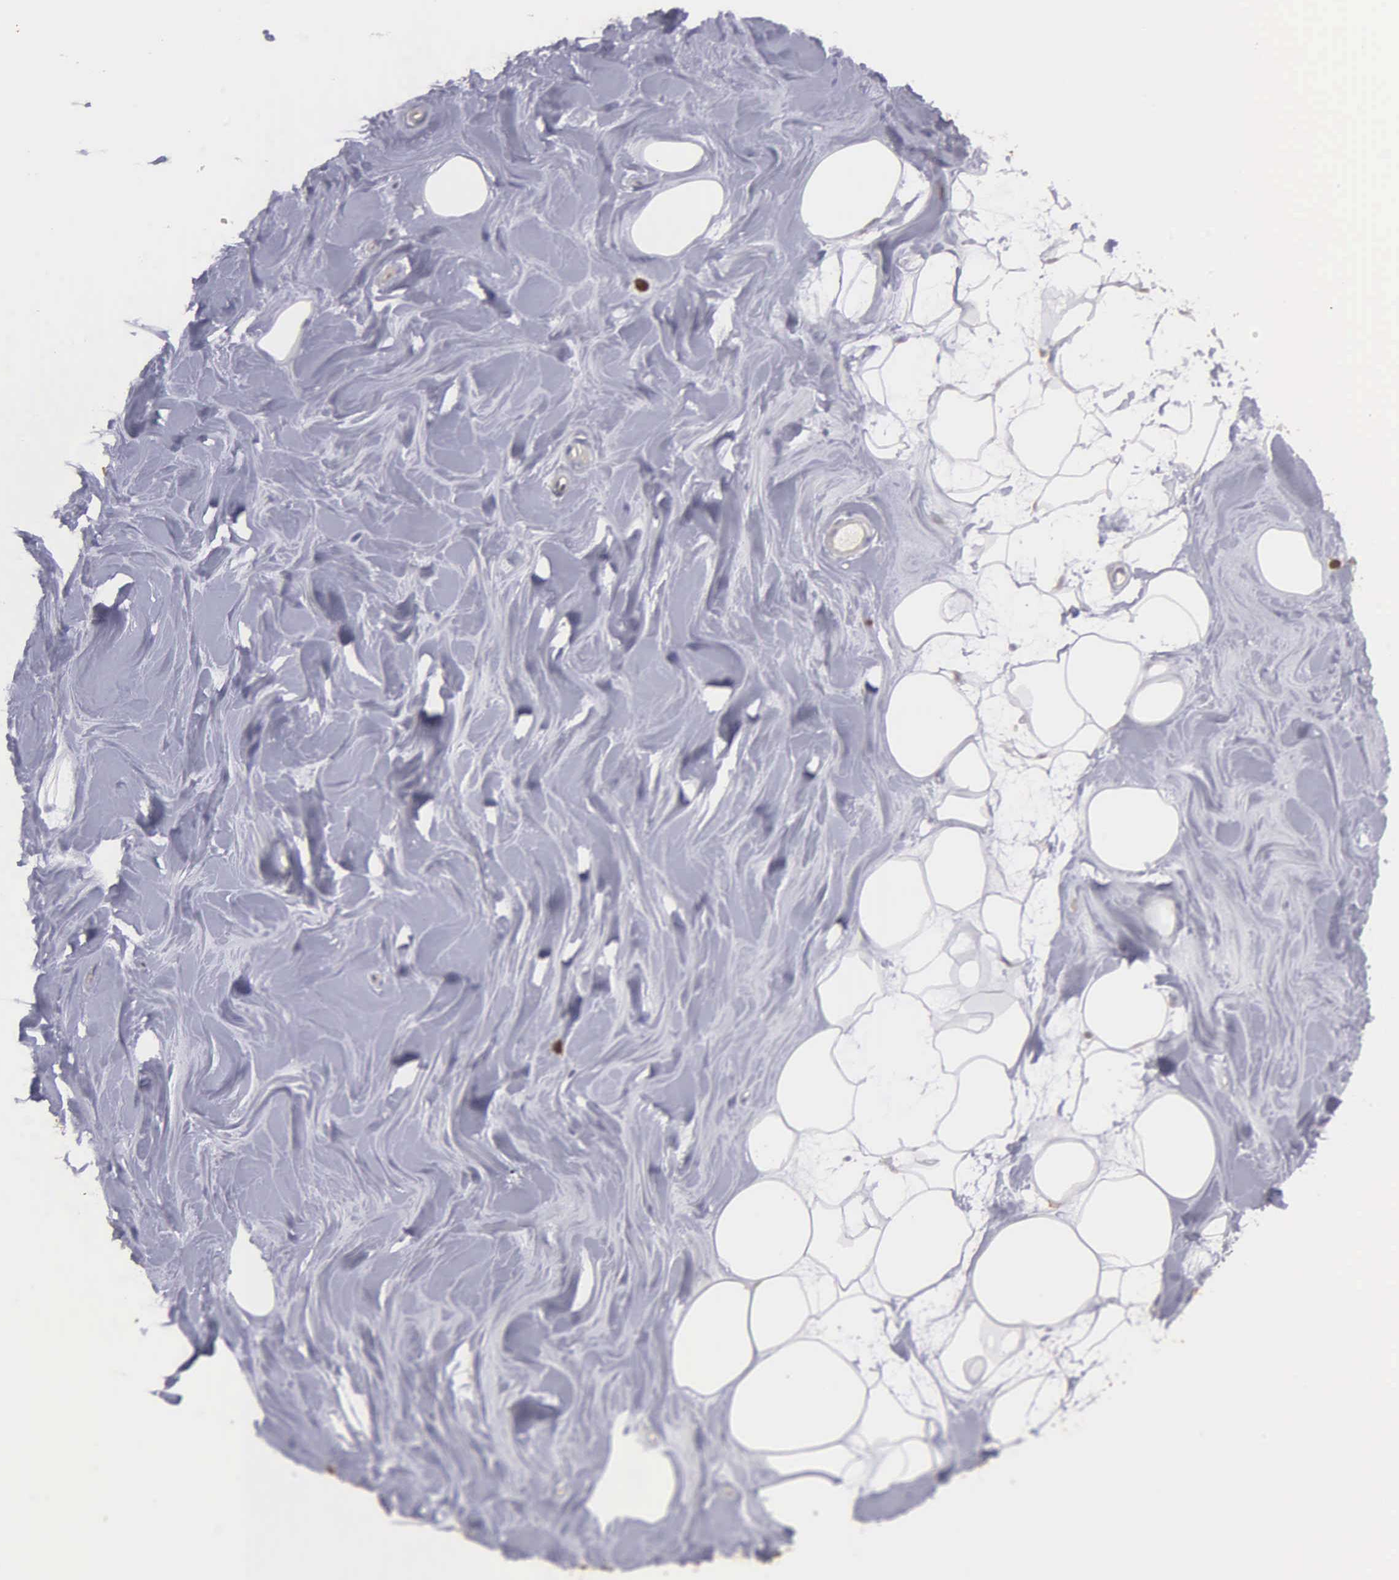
{"staining": {"intensity": "negative", "quantity": "none", "location": "none"}, "tissue": "adipose tissue", "cell_type": "Adipocytes", "image_type": "normal", "snomed": [{"axis": "morphology", "description": "Normal tissue, NOS"}, {"axis": "topography", "description": "Breast"}], "caption": "A high-resolution histopathology image shows immunohistochemistry (IHC) staining of unremarkable adipose tissue, which demonstrates no significant positivity in adipocytes. Brightfield microscopy of IHC stained with DAB (brown) and hematoxylin (blue), captured at high magnification.", "gene": "ENO3", "patient": {"sex": "female", "age": 44}}